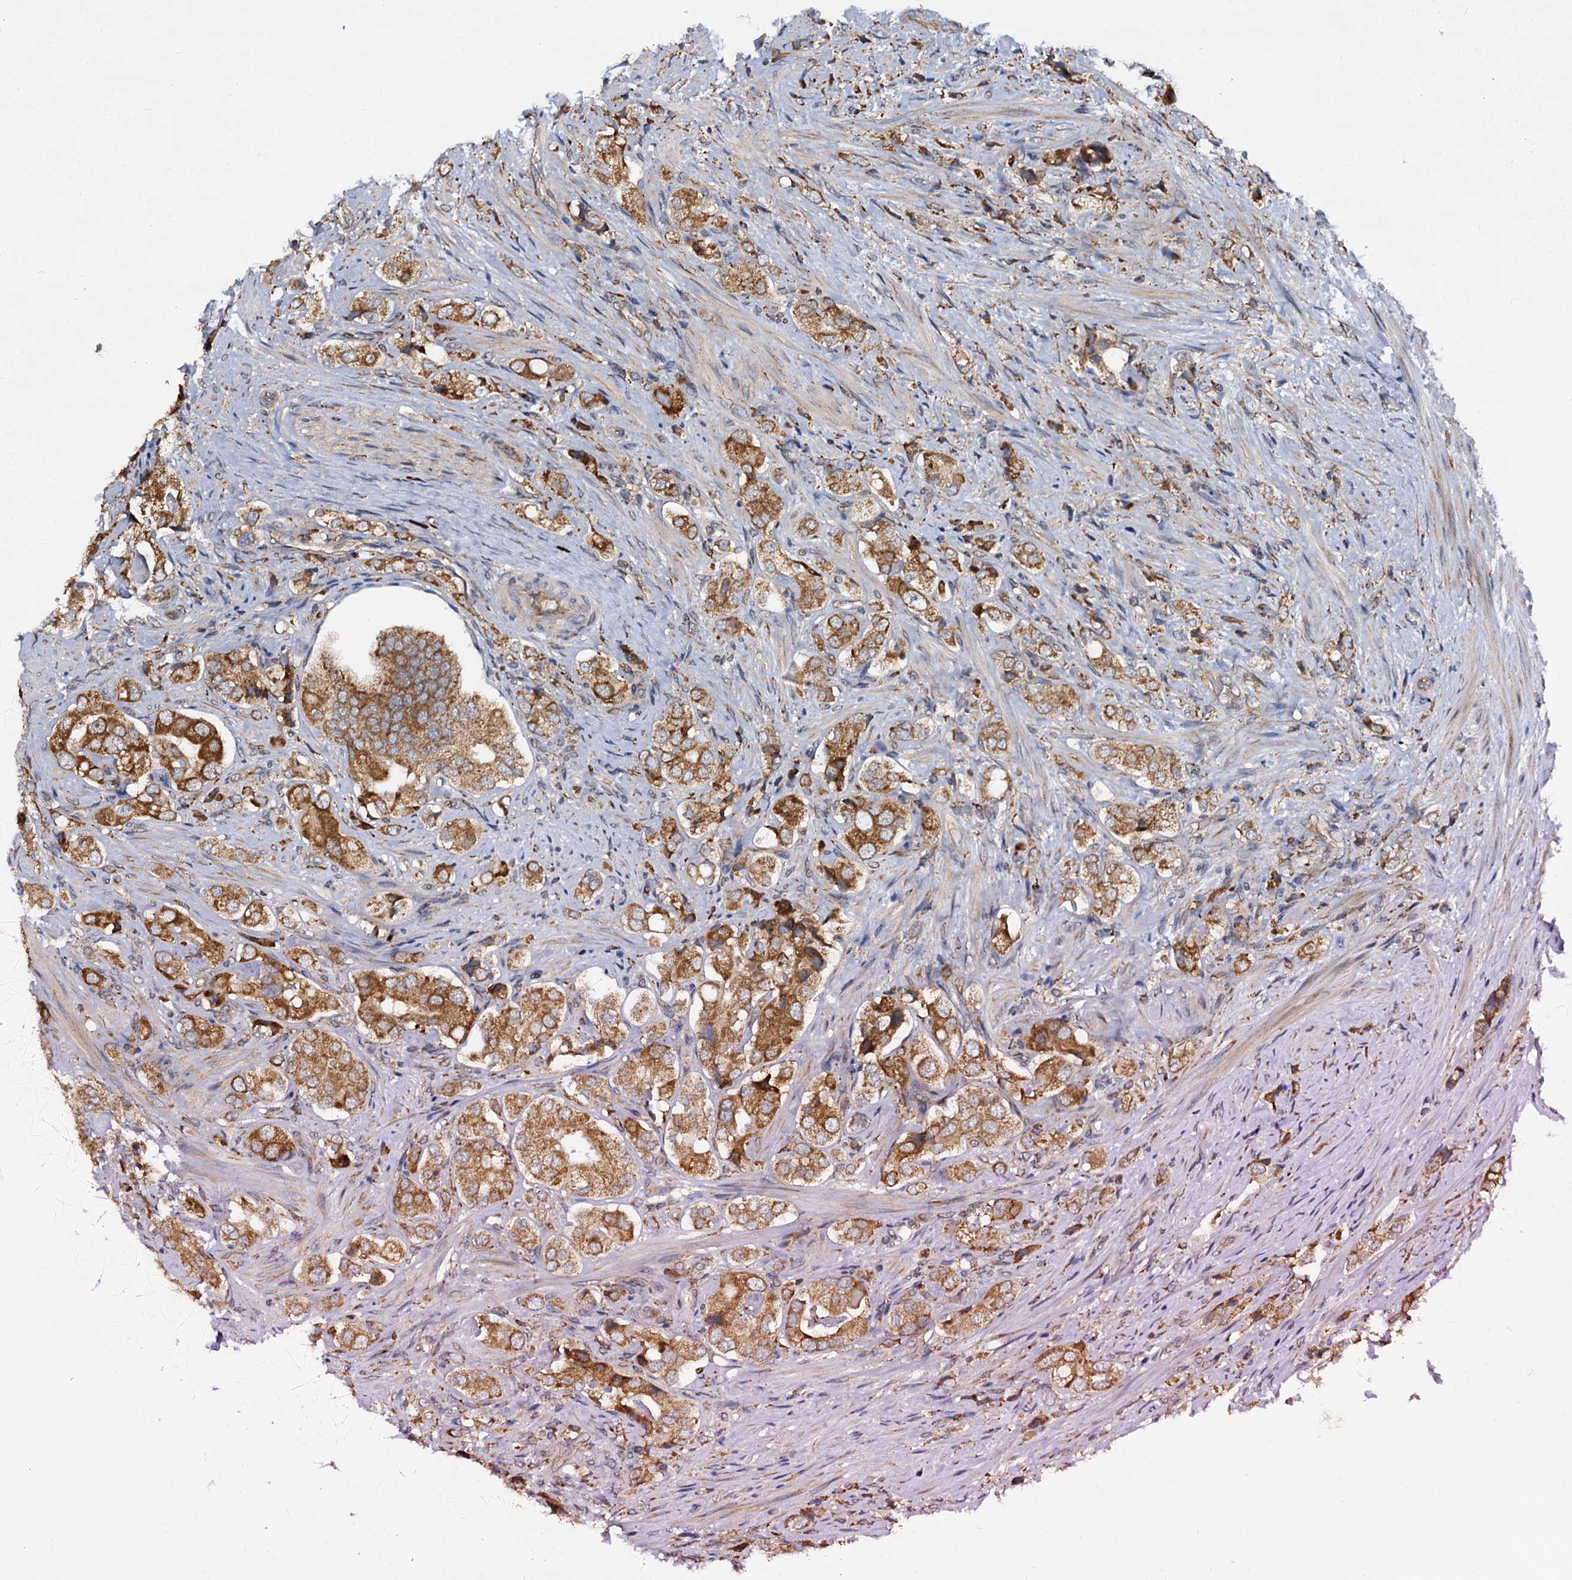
{"staining": {"intensity": "moderate", "quantity": ">75%", "location": "cytoplasmic/membranous"}, "tissue": "prostate cancer", "cell_type": "Tumor cells", "image_type": "cancer", "snomed": [{"axis": "morphology", "description": "Adenocarcinoma, High grade"}, {"axis": "topography", "description": "Prostate"}], "caption": "High-grade adenocarcinoma (prostate) was stained to show a protein in brown. There is medium levels of moderate cytoplasmic/membranous positivity in about >75% of tumor cells.", "gene": "UFM1", "patient": {"sex": "male", "age": 65}}